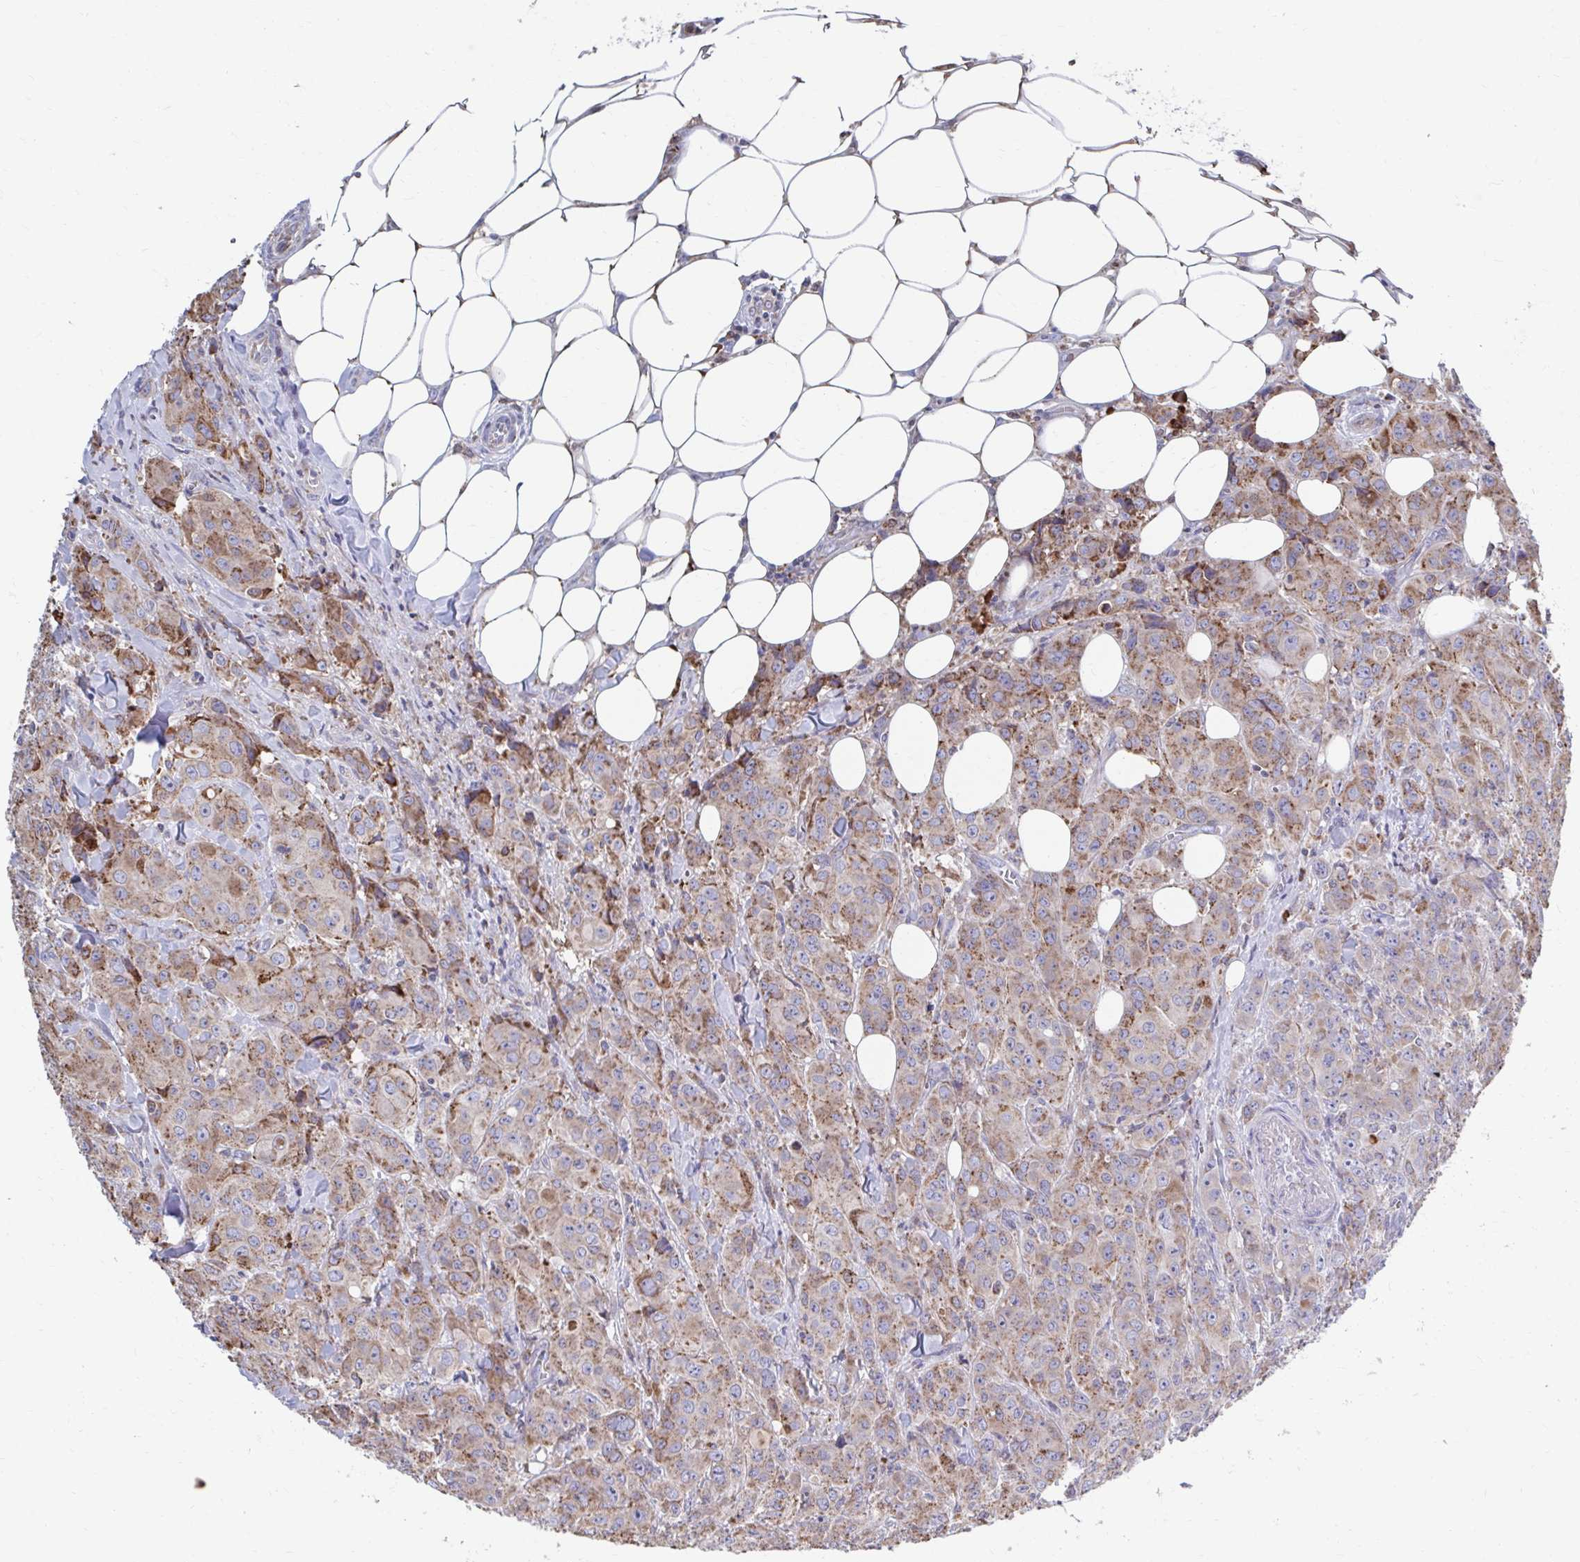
{"staining": {"intensity": "moderate", "quantity": ">75%", "location": "cytoplasmic/membranous"}, "tissue": "breast cancer", "cell_type": "Tumor cells", "image_type": "cancer", "snomed": [{"axis": "morphology", "description": "Normal tissue, NOS"}, {"axis": "morphology", "description": "Duct carcinoma"}, {"axis": "topography", "description": "Breast"}], "caption": "Tumor cells reveal medium levels of moderate cytoplasmic/membranous positivity in approximately >75% of cells in breast cancer (invasive ductal carcinoma).", "gene": "FKBP2", "patient": {"sex": "female", "age": 43}}